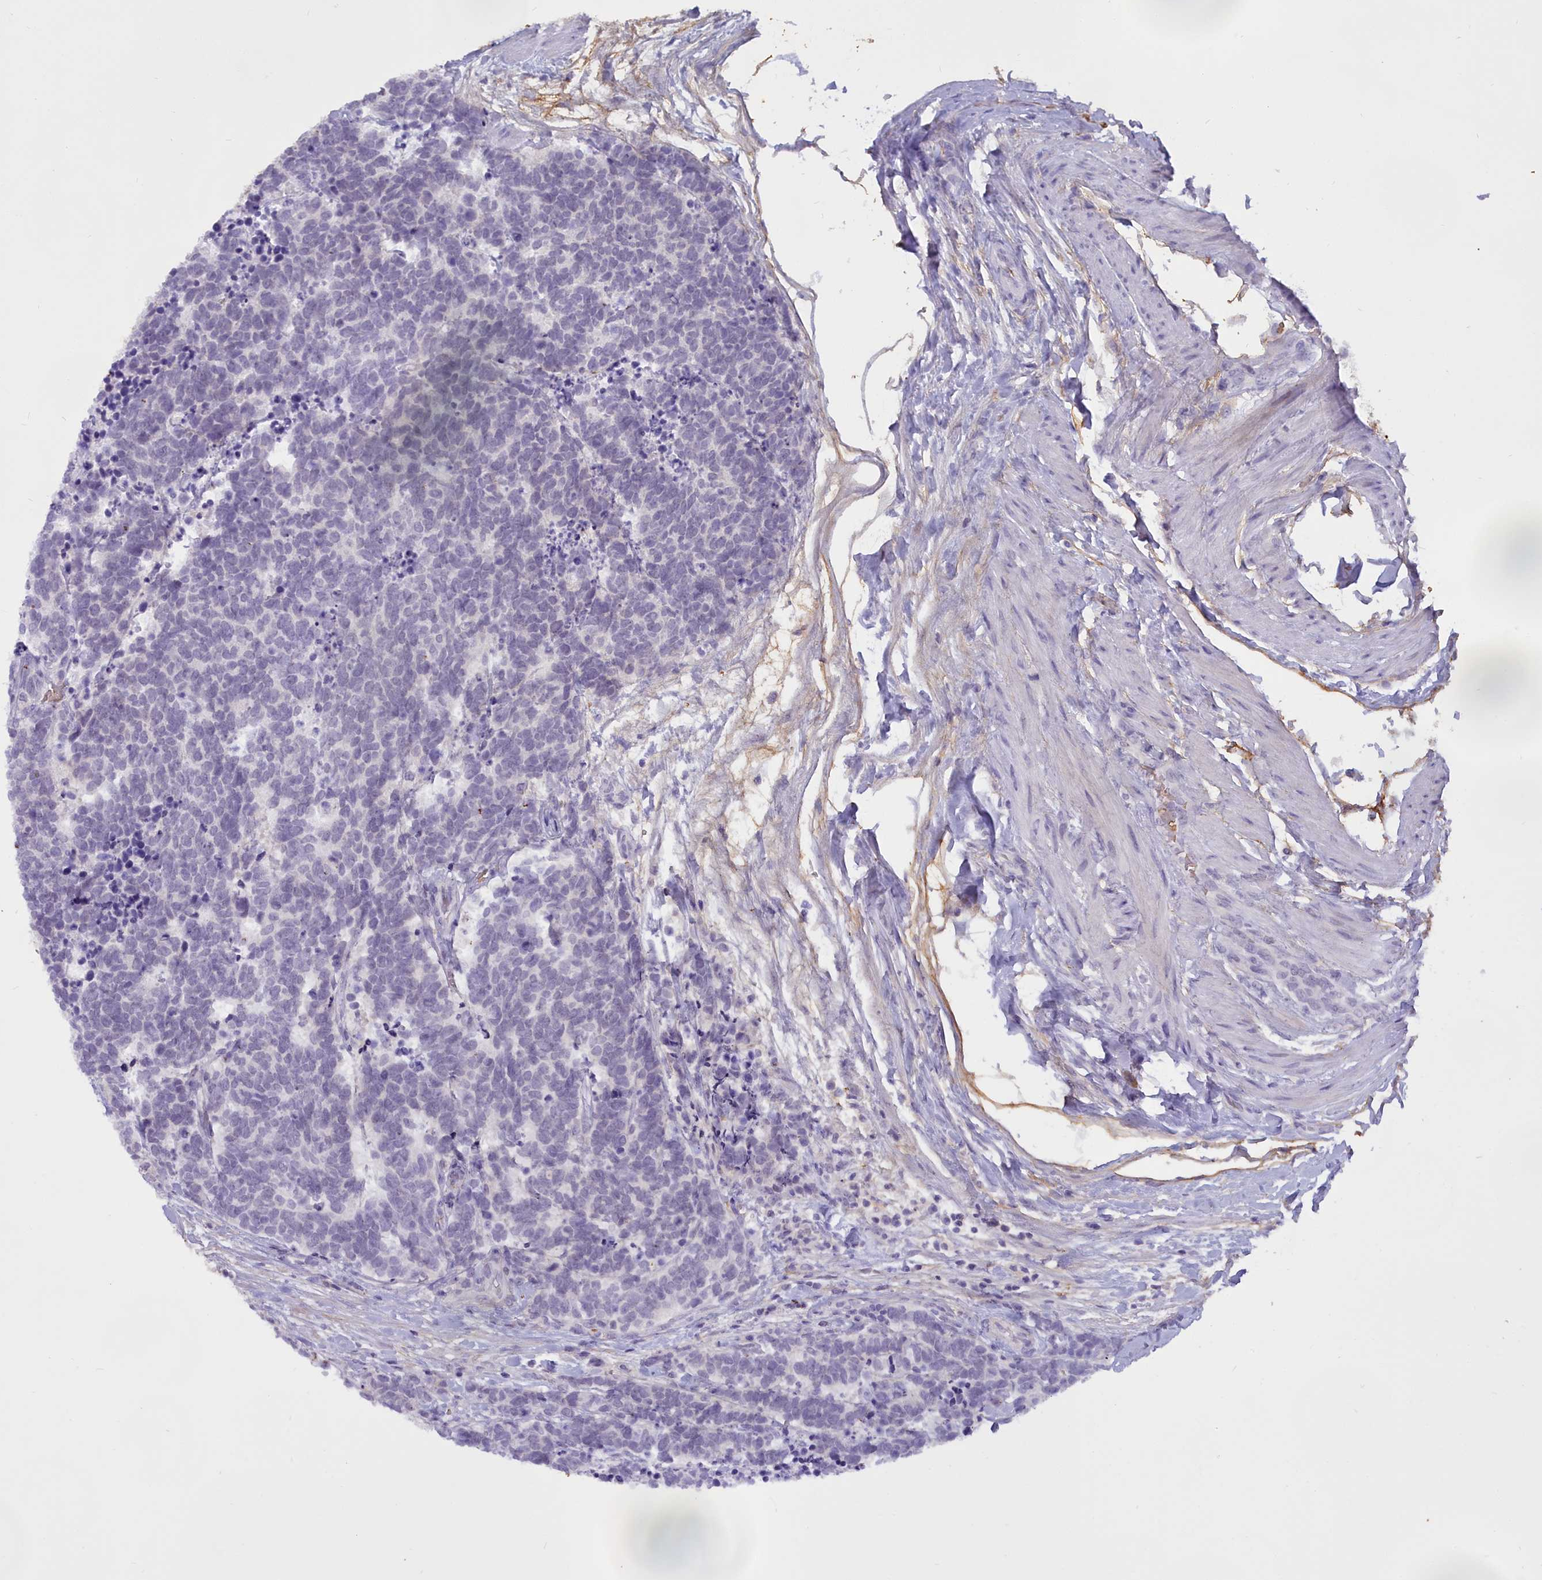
{"staining": {"intensity": "negative", "quantity": "none", "location": "none"}, "tissue": "carcinoid", "cell_type": "Tumor cells", "image_type": "cancer", "snomed": [{"axis": "morphology", "description": "Carcinoma, NOS"}, {"axis": "morphology", "description": "Carcinoid, malignant, NOS"}, {"axis": "topography", "description": "Prostate"}], "caption": "Carcinoid stained for a protein using IHC demonstrates no staining tumor cells.", "gene": "OSTN", "patient": {"sex": "male", "age": 57}}